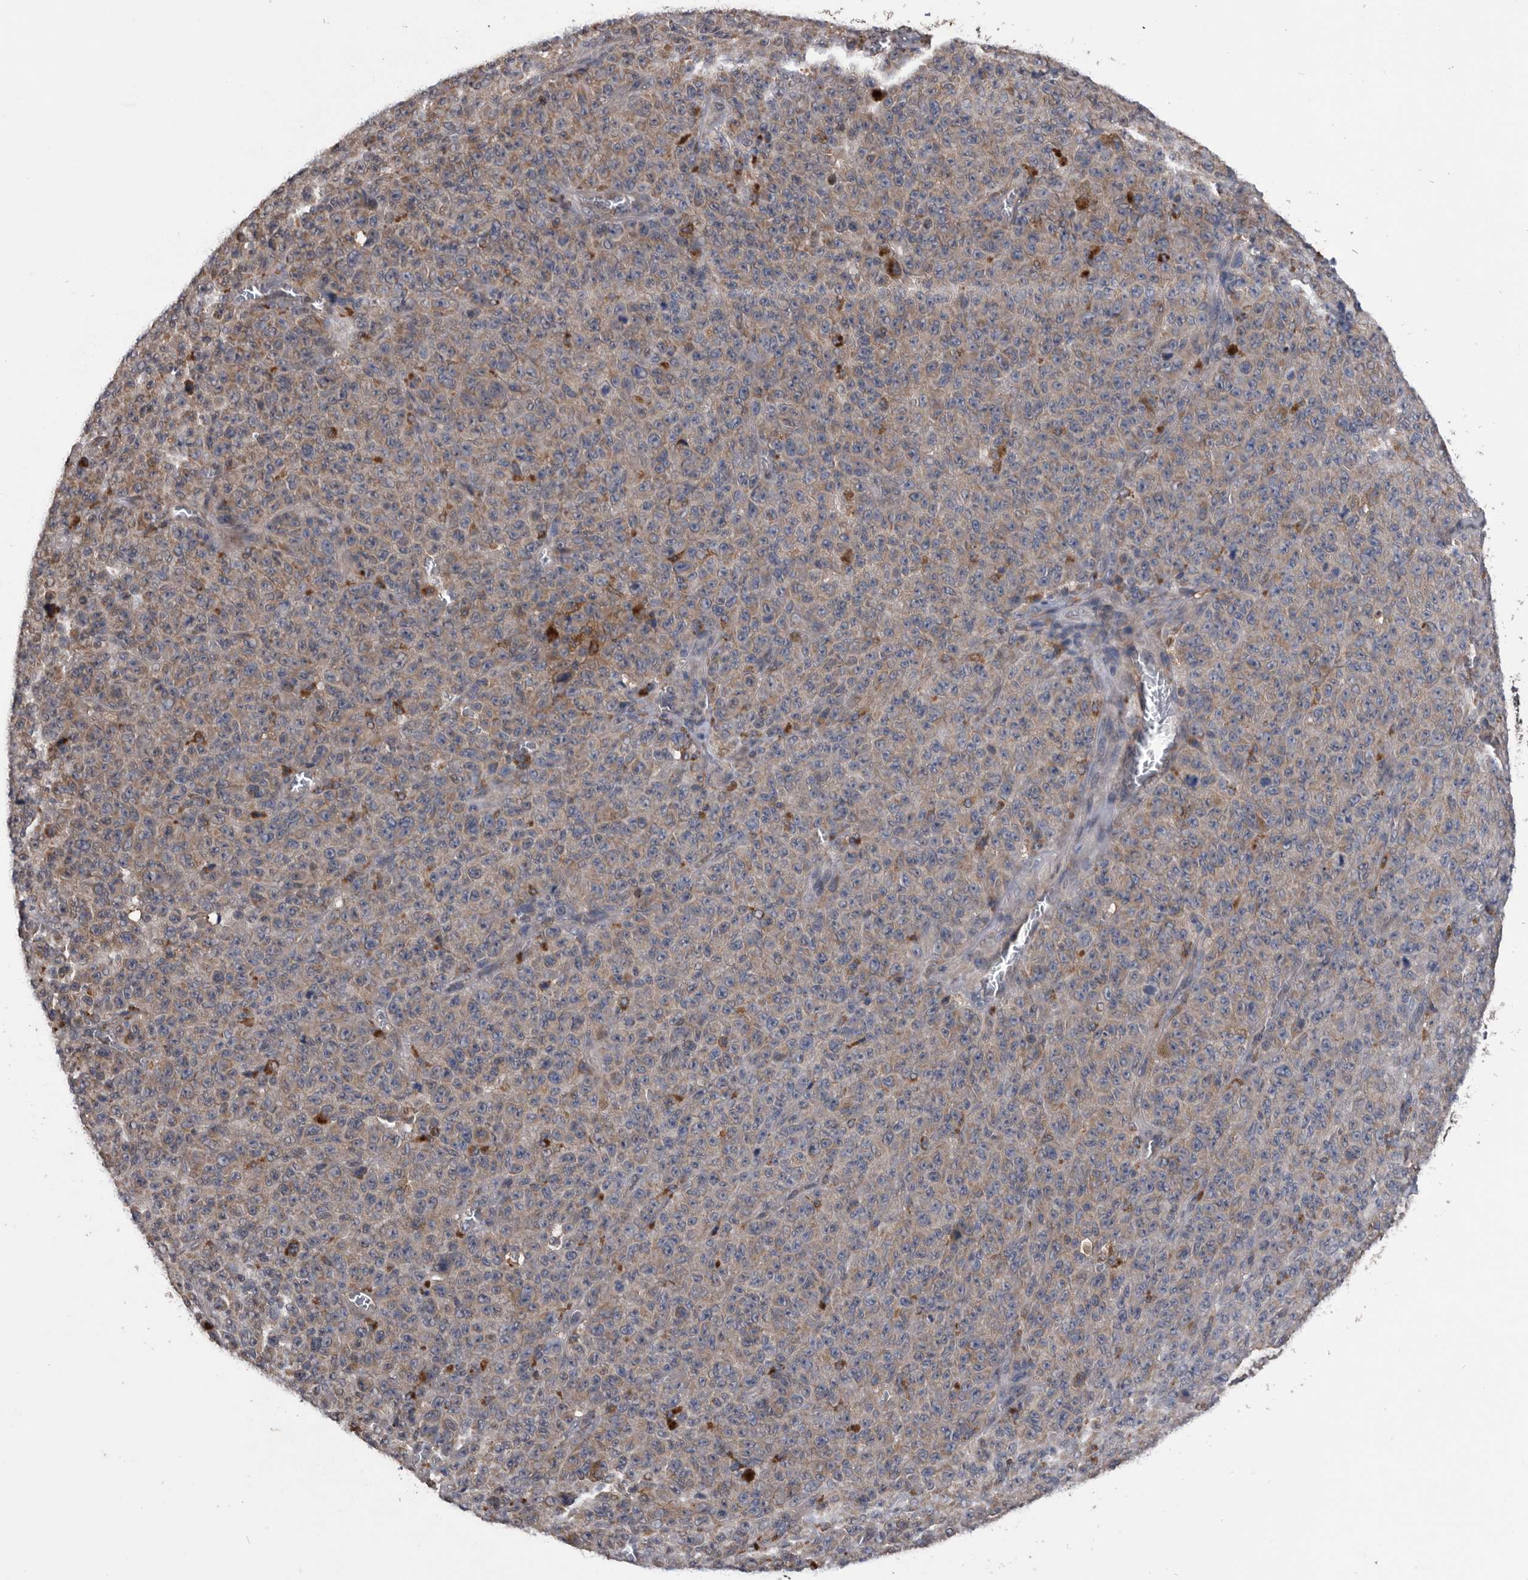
{"staining": {"intensity": "weak", "quantity": ">75%", "location": "cytoplasmic/membranous"}, "tissue": "melanoma", "cell_type": "Tumor cells", "image_type": "cancer", "snomed": [{"axis": "morphology", "description": "Malignant melanoma, NOS"}, {"axis": "topography", "description": "Skin"}], "caption": "Immunohistochemistry (IHC) histopathology image of malignant melanoma stained for a protein (brown), which shows low levels of weak cytoplasmic/membranous positivity in about >75% of tumor cells.", "gene": "NRBP1", "patient": {"sex": "female", "age": 82}}